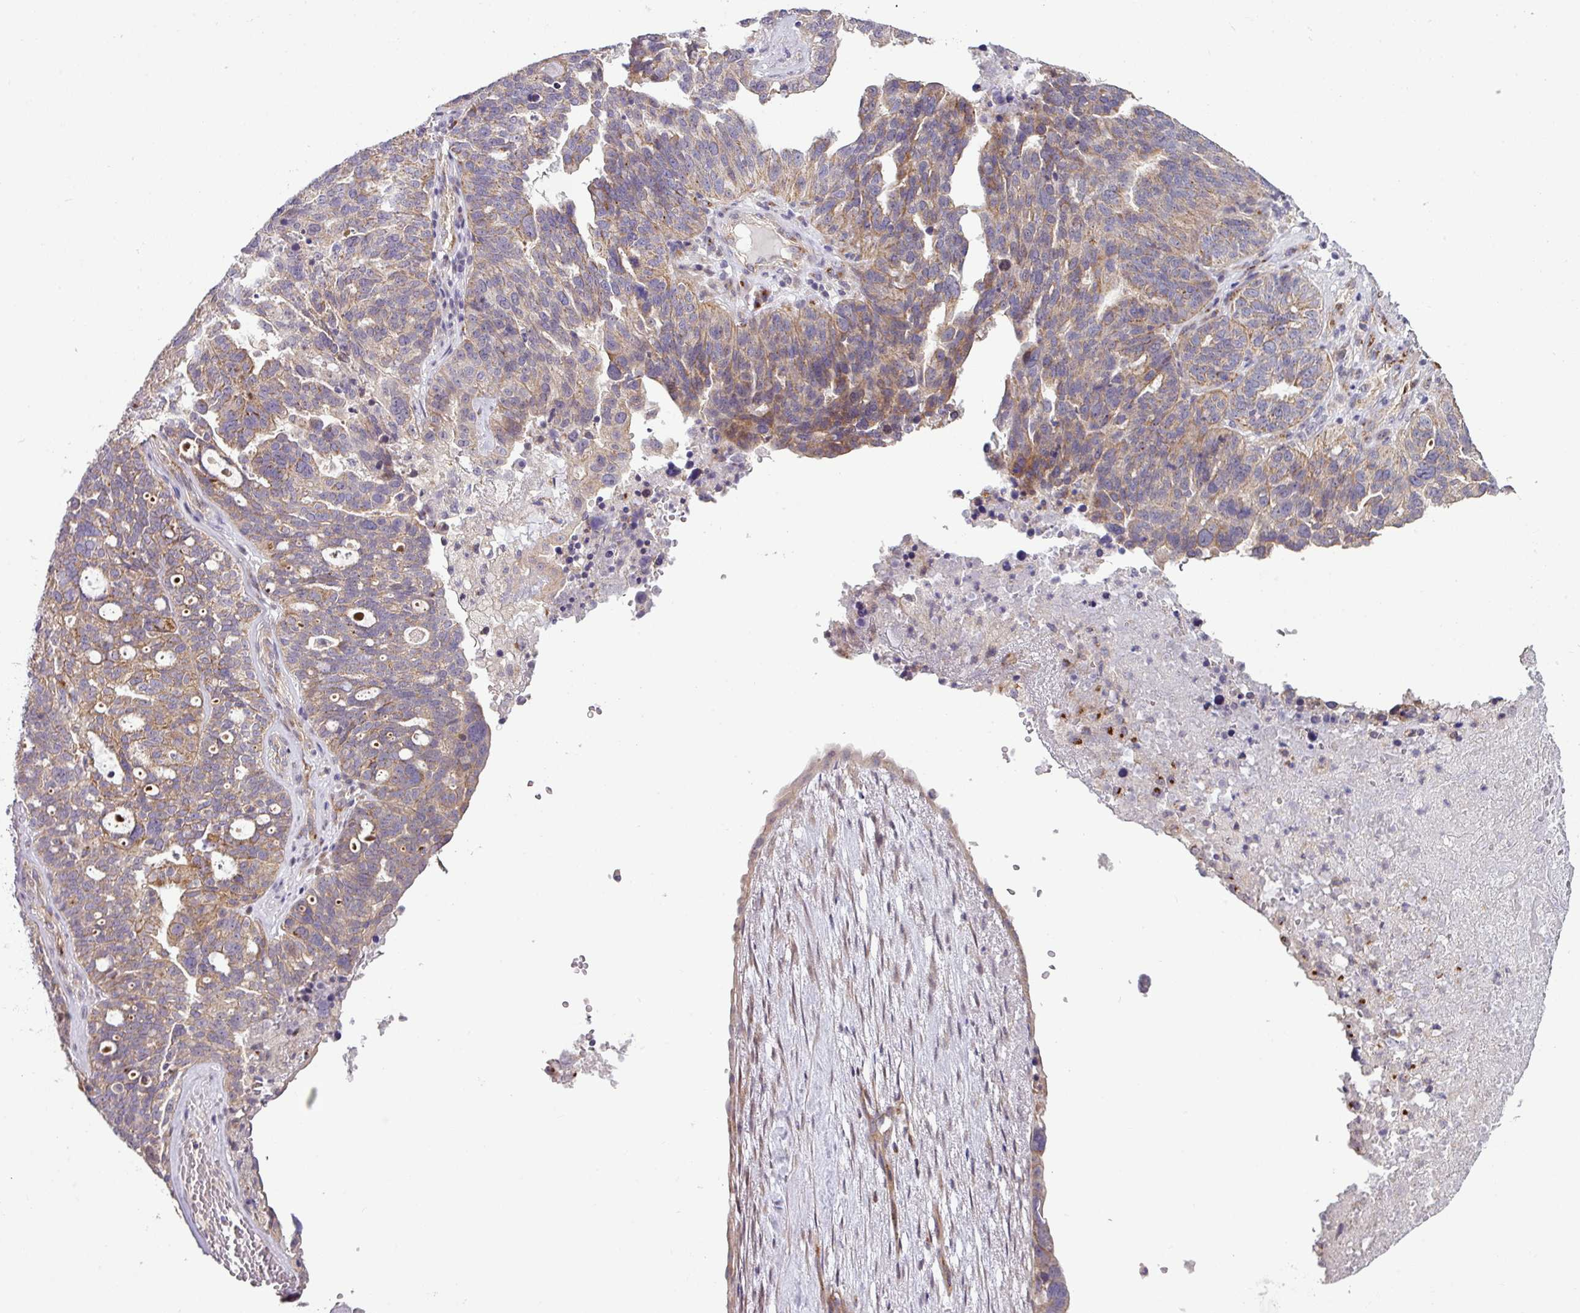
{"staining": {"intensity": "moderate", "quantity": "25%-75%", "location": "cytoplasmic/membranous"}, "tissue": "ovarian cancer", "cell_type": "Tumor cells", "image_type": "cancer", "snomed": [{"axis": "morphology", "description": "Cystadenocarcinoma, serous, NOS"}, {"axis": "topography", "description": "Ovary"}], "caption": "Protein analysis of ovarian cancer (serous cystadenocarcinoma) tissue reveals moderate cytoplasmic/membranous staining in approximately 25%-75% of tumor cells.", "gene": "TIMMDC1", "patient": {"sex": "female", "age": 59}}